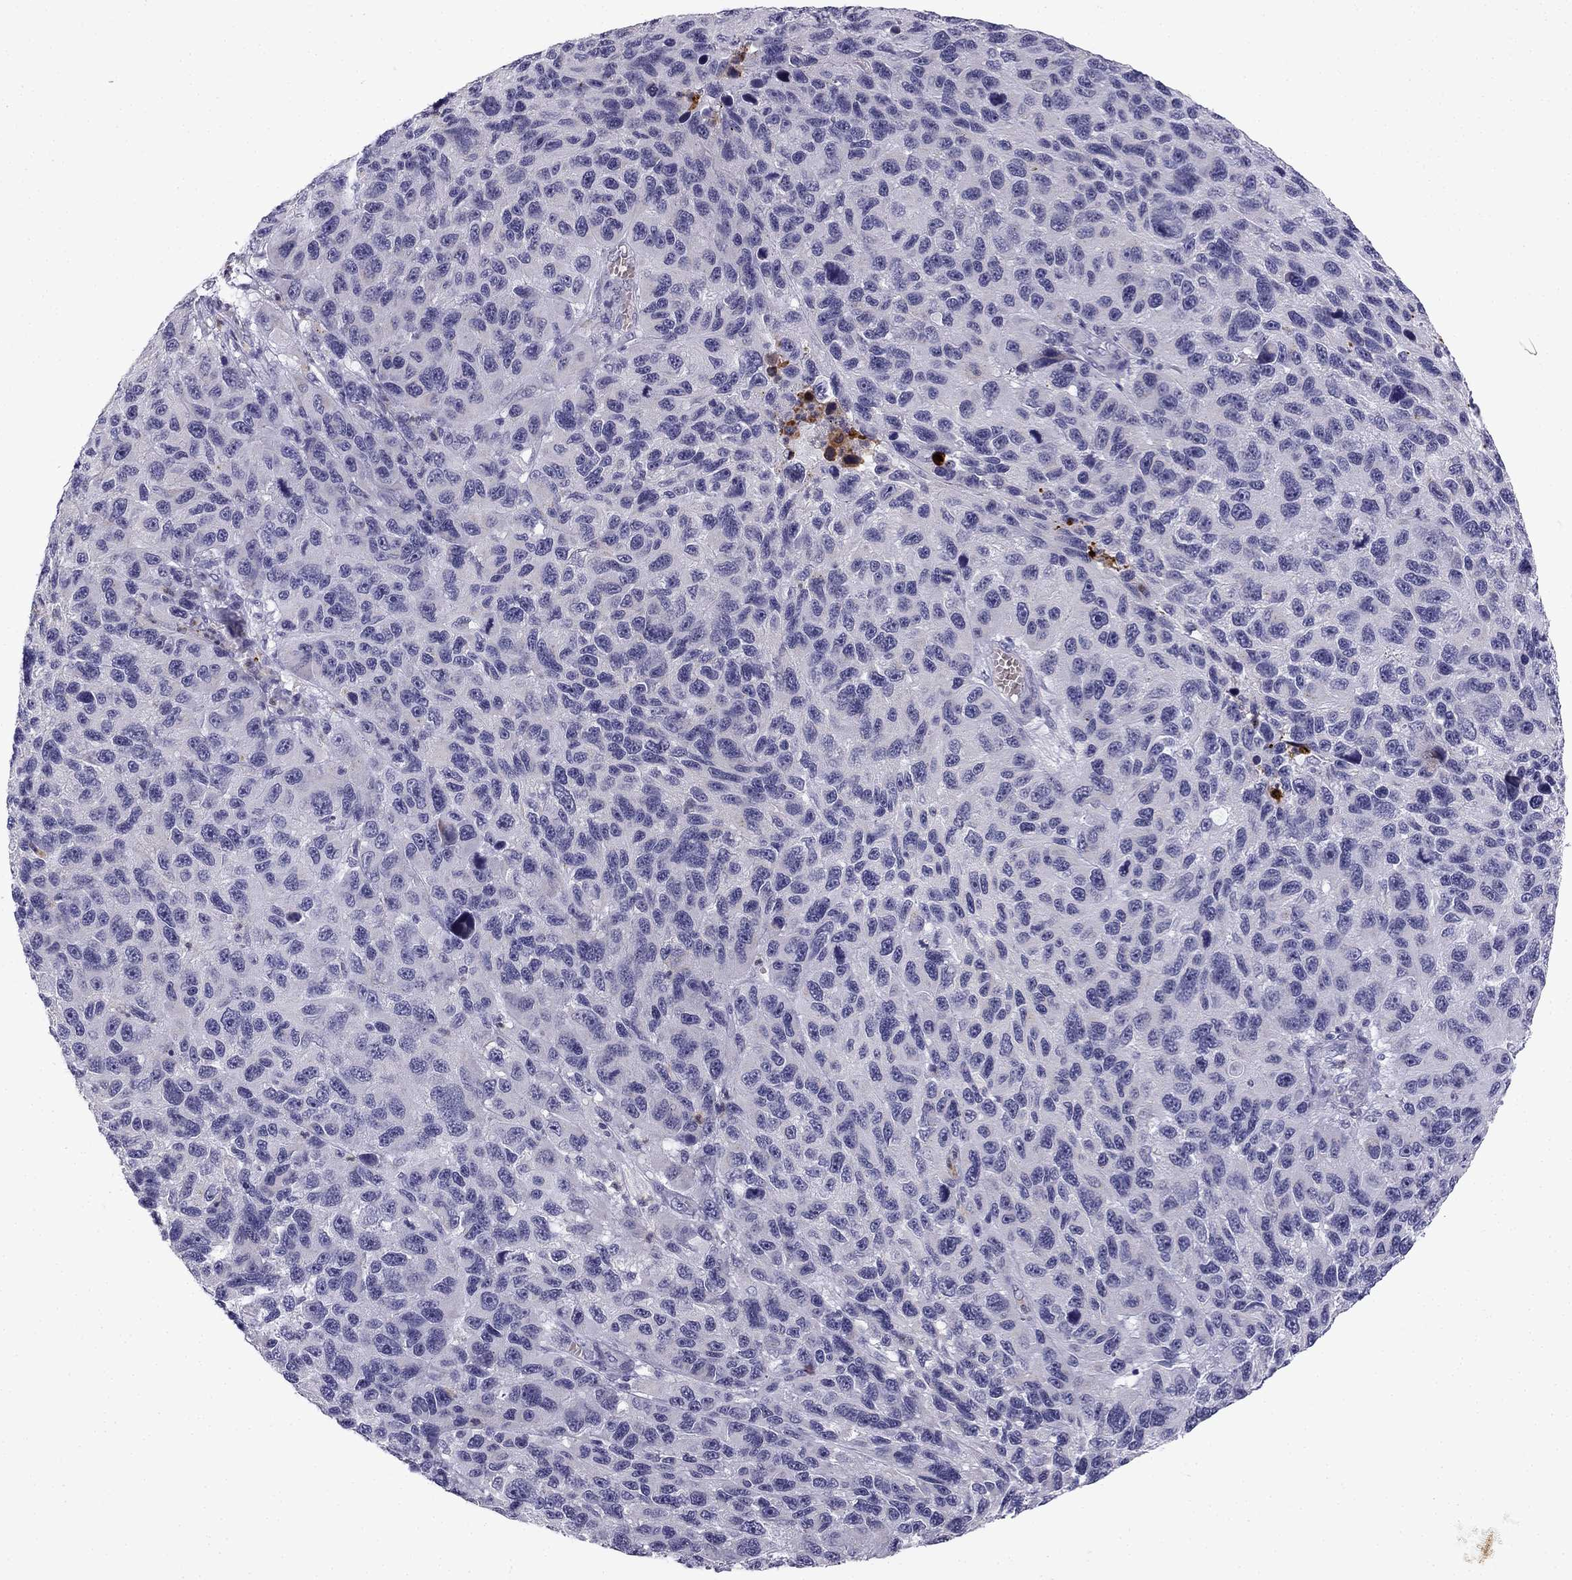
{"staining": {"intensity": "negative", "quantity": "none", "location": "none"}, "tissue": "melanoma", "cell_type": "Tumor cells", "image_type": "cancer", "snomed": [{"axis": "morphology", "description": "Malignant melanoma, NOS"}, {"axis": "topography", "description": "Skin"}], "caption": "There is no significant staining in tumor cells of malignant melanoma.", "gene": "SLC6A4", "patient": {"sex": "male", "age": 53}}